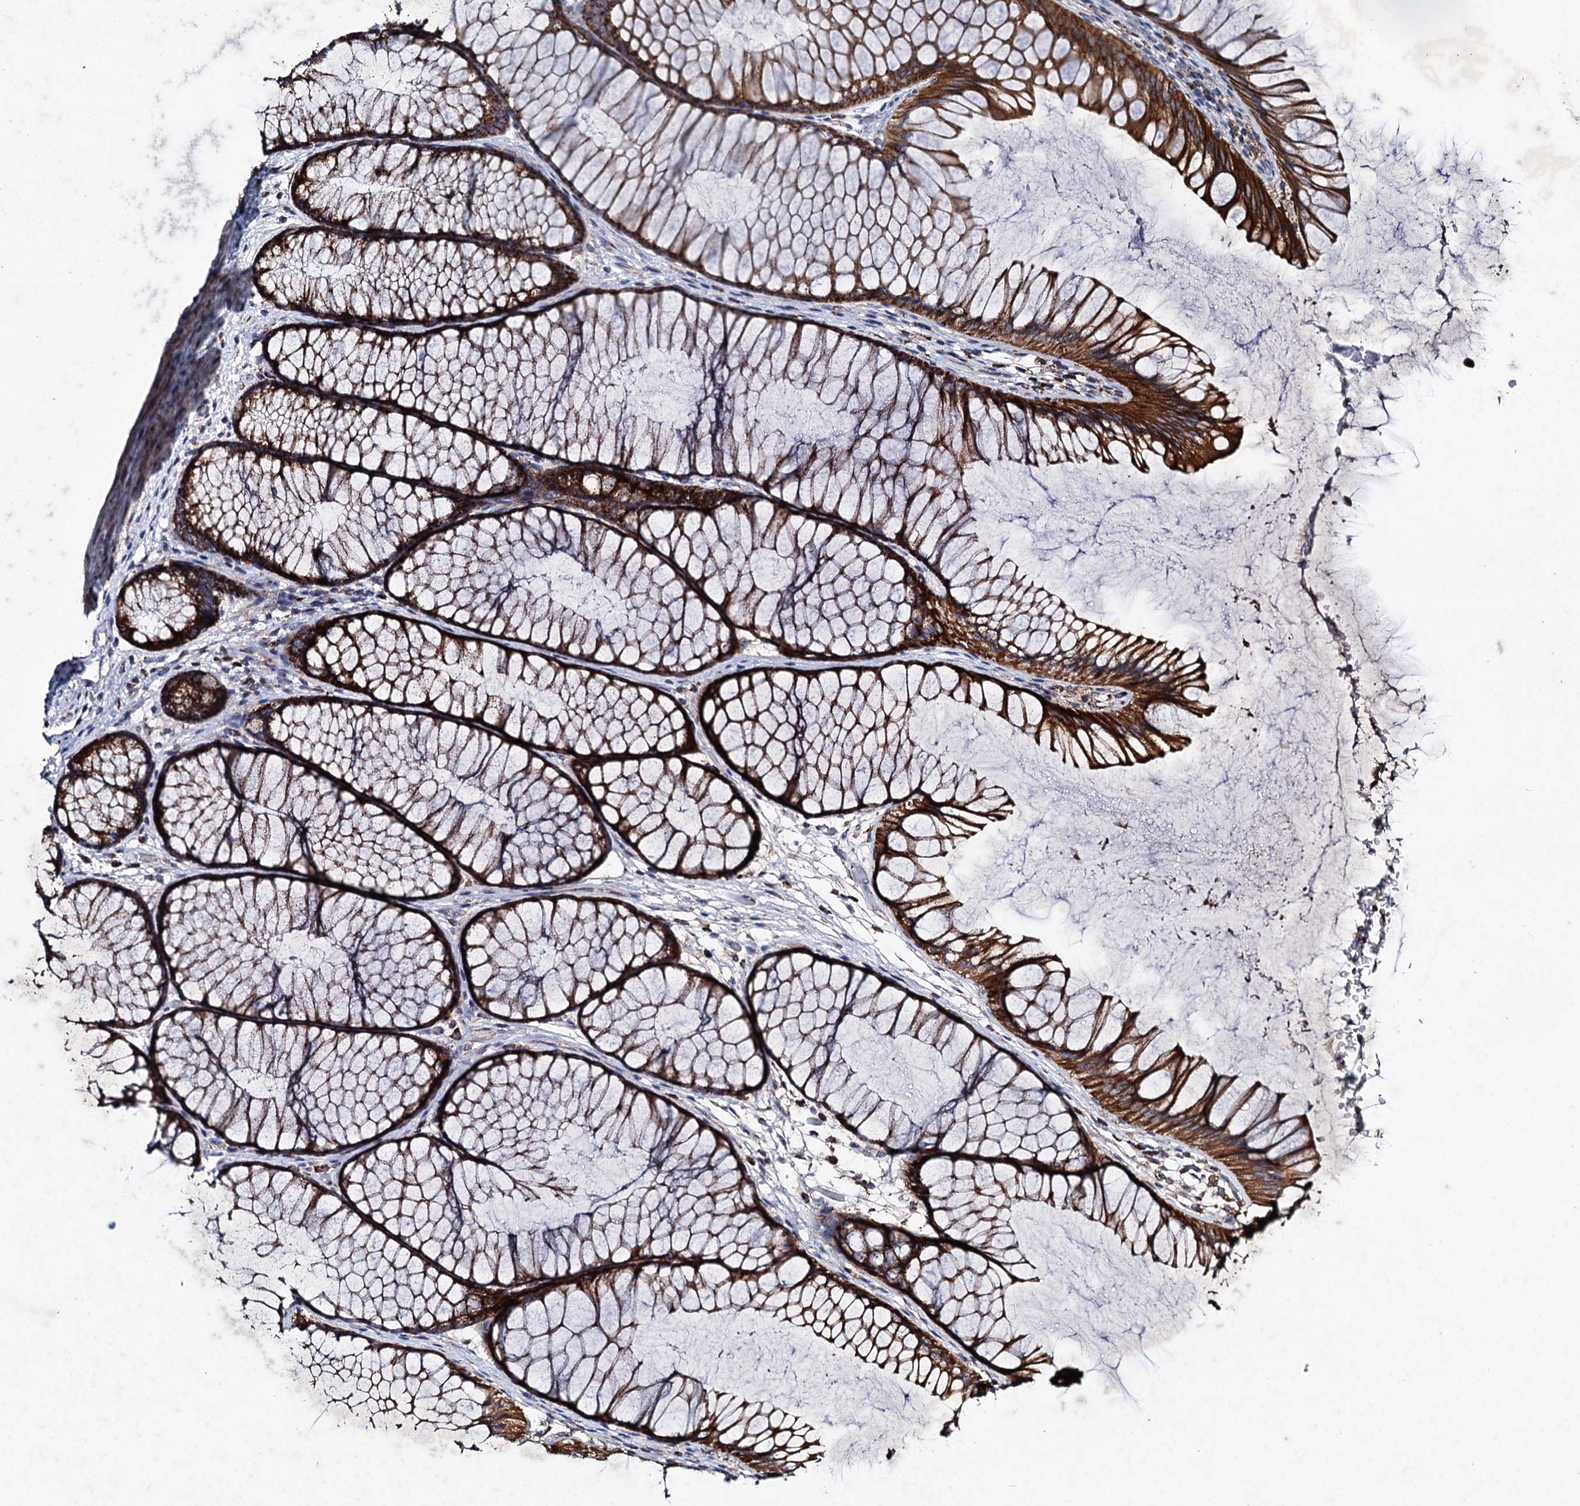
{"staining": {"intensity": "moderate", "quantity": "25%-75%", "location": "cytoplasmic/membranous"}, "tissue": "colon", "cell_type": "Endothelial cells", "image_type": "normal", "snomed": [{"axis": "morphology", "description": "Normal tissue, NOS"}, {"axis": "topography", "description": "Colon"}], "caption": "High-power microscopy captured an IHC micrograph of normal colon, revealing moderate cytoplasmic/membranous positivity in approximately 25%-75% of endothelial cells. (DAB IHC, brown staining for protein, blue staining for nuclei).", "gene": "GTPBP3", "patient": {"sex": "female", "age": 82}}